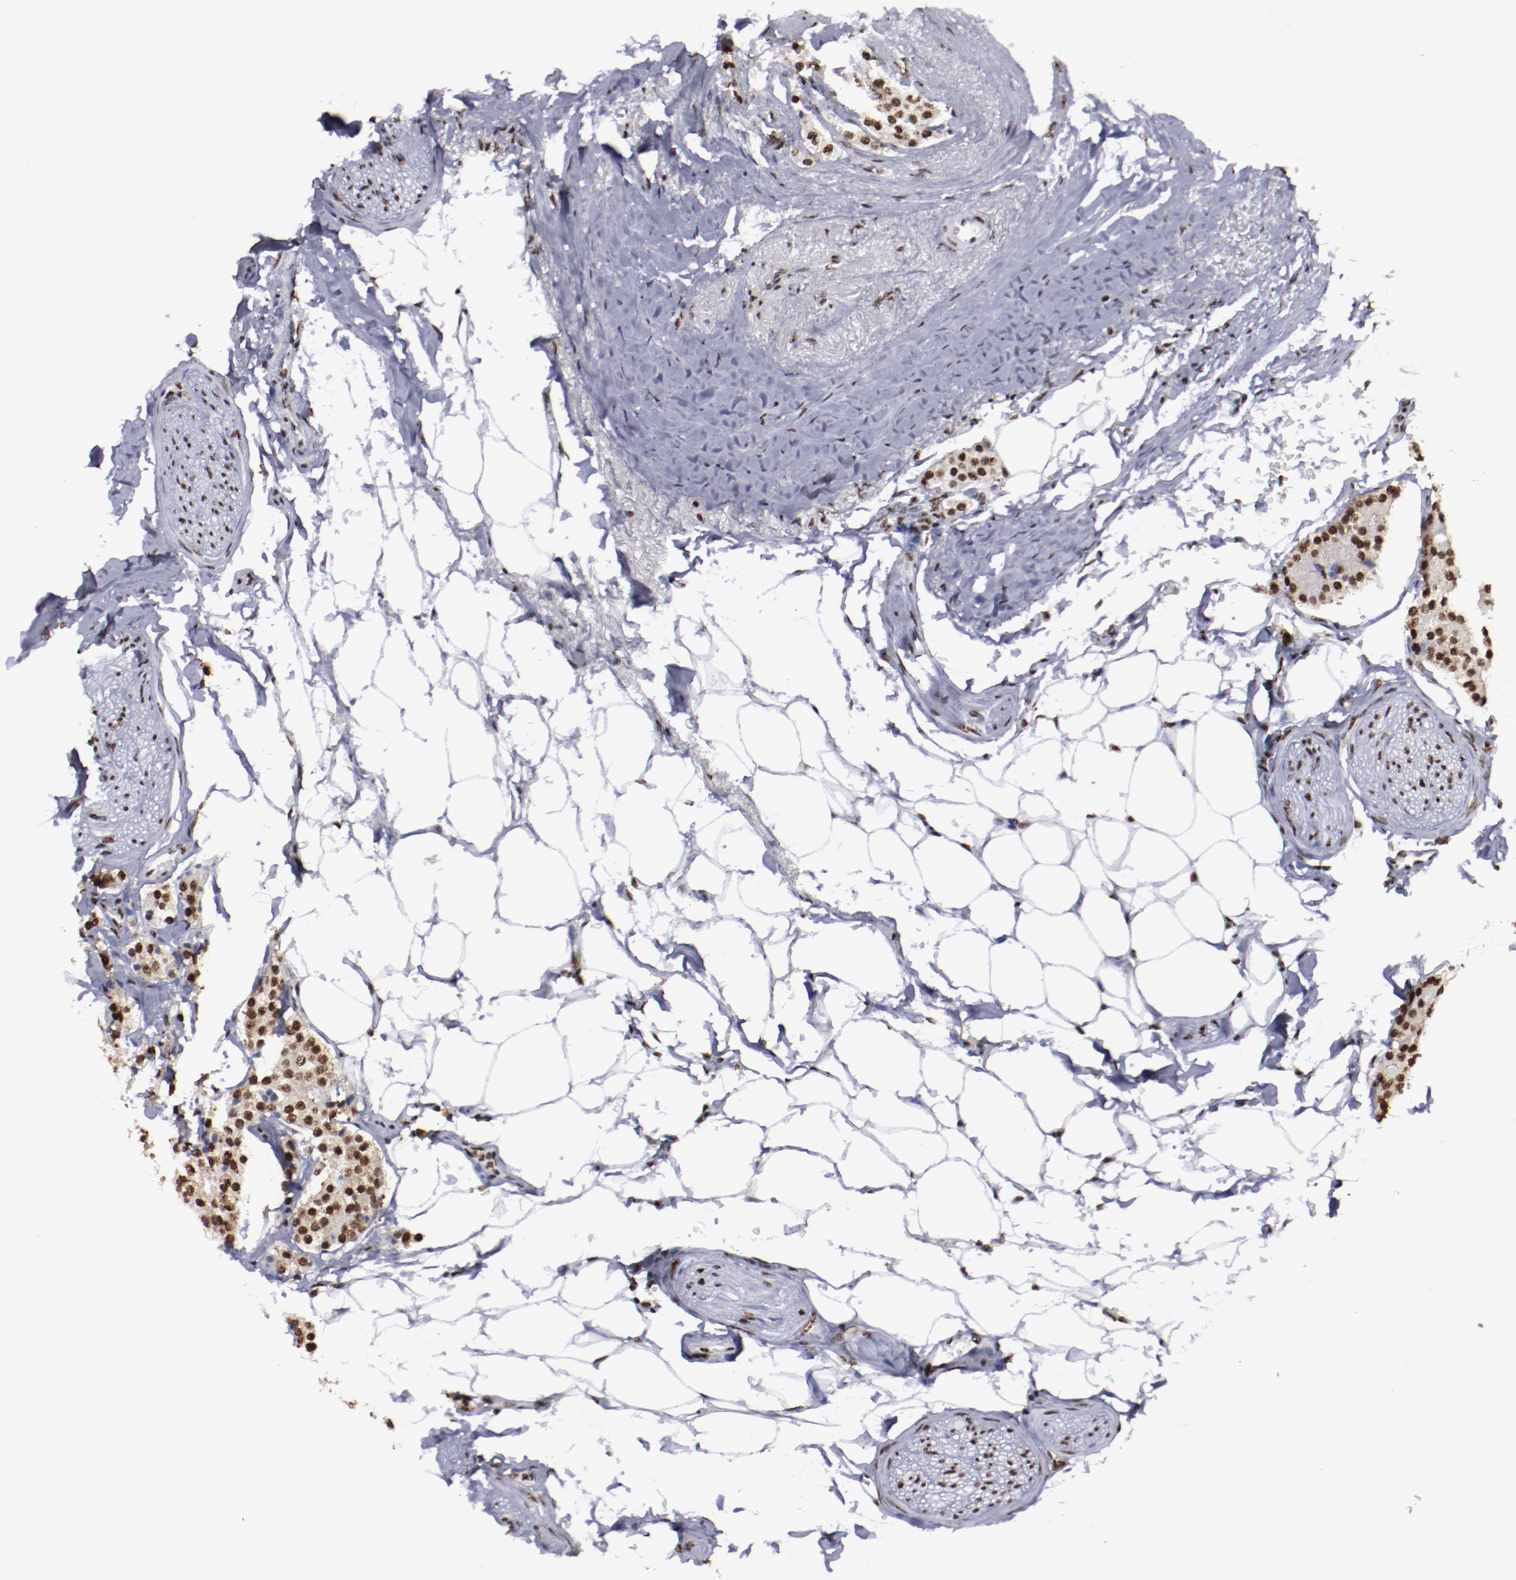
{"staining": {"intensity": "strong", "quantity": ">75%", "location": "nuclear"}, "tissue": "carcinoid", "cell_type": "Tumor cells", "image_type": "cancer", "snomed": [{"axis": "morphology", "description": "Carcinoid, malignant, NOS"}, {"axis": "topography", "description": "Colon"}], "caption": "Immunohistochemistry image of neoplastic tissue: carcinoid stained using immunohistochemistry exhibits high levels of strong protein expression localized specifically in the nuclear of tumor cells, appearing as a nuclear brown color.", "gene": "HNRNPA2B1", "patient": {"sex": "female", "age": 61}}